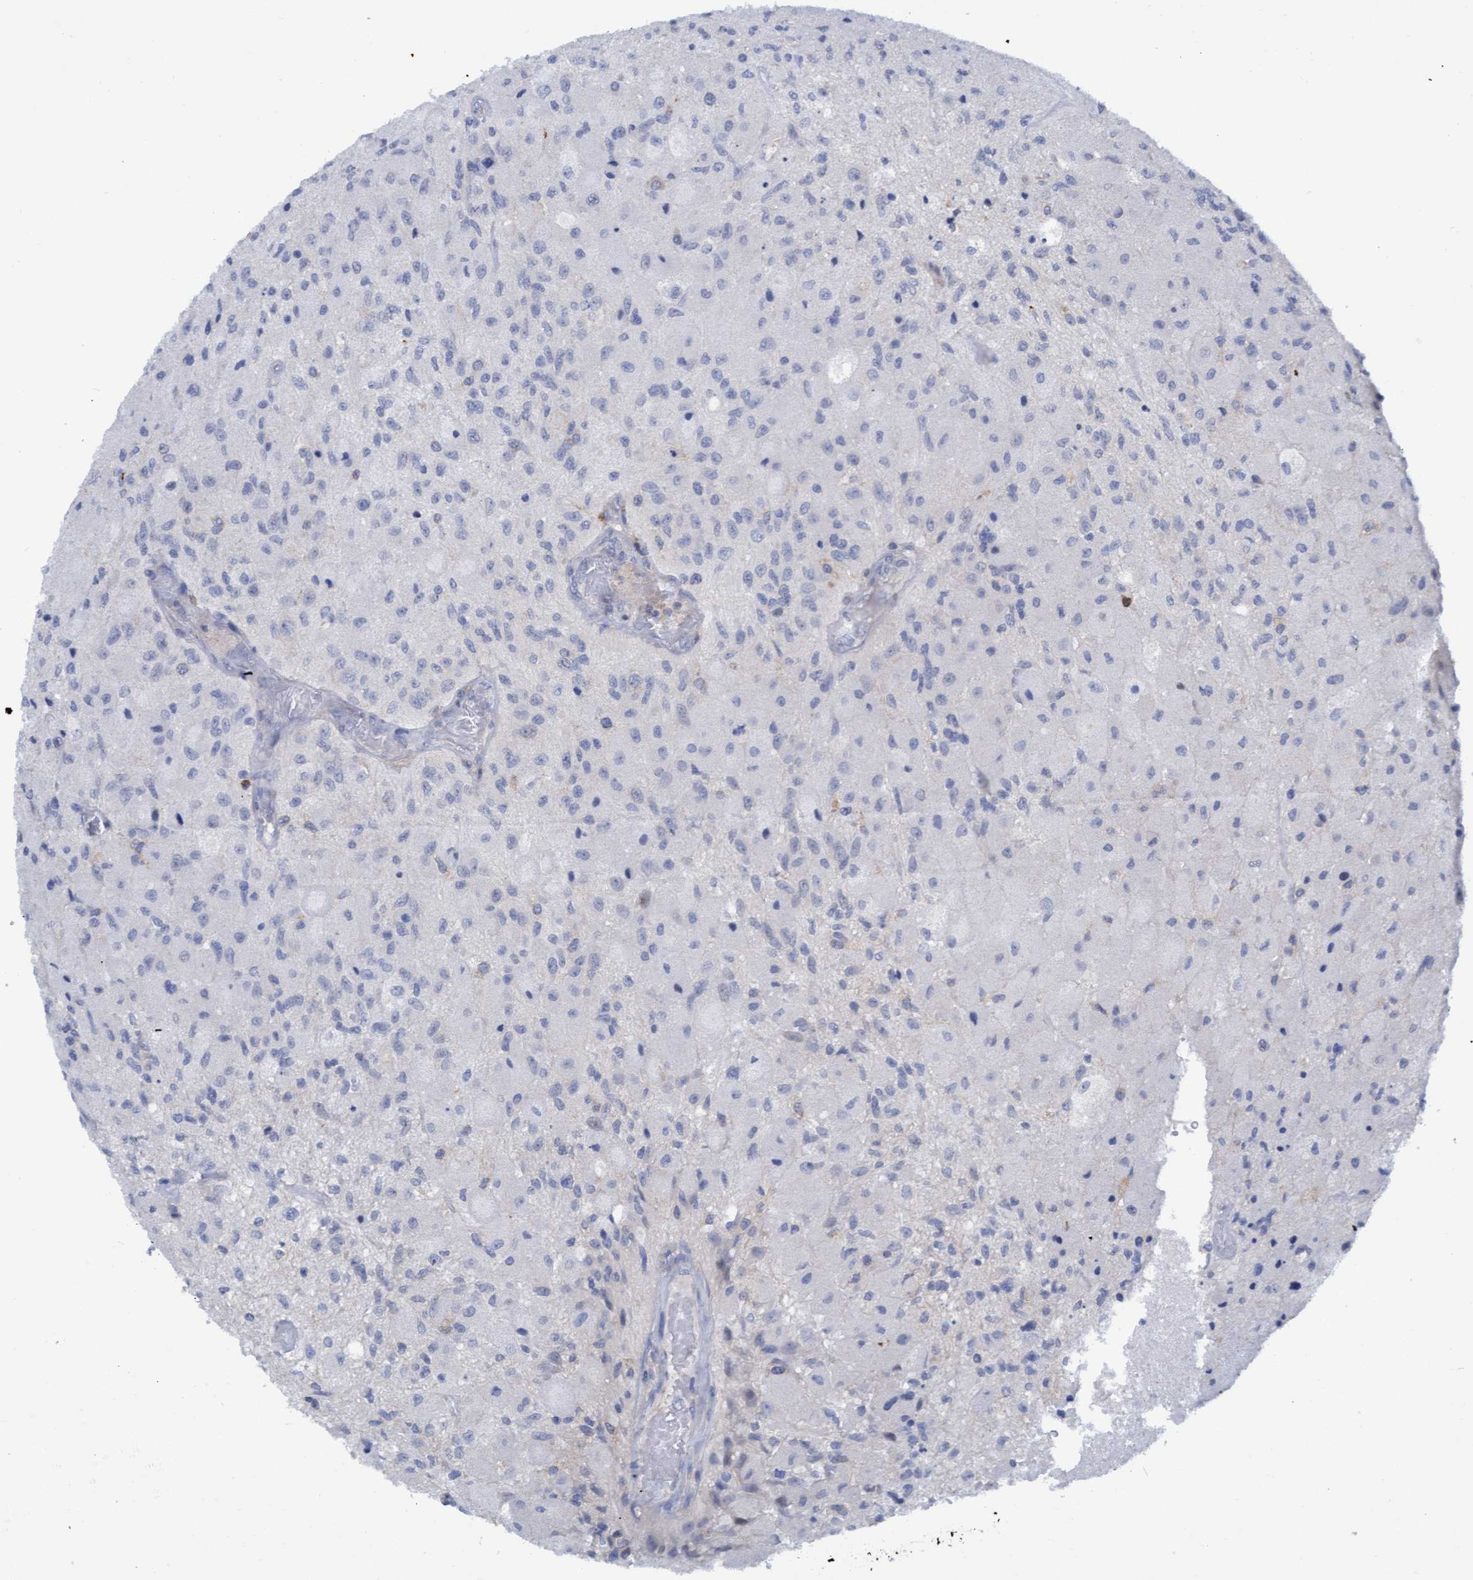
{"staining": {"intensity": "negative", "quantity": "none", "location": "none"}, "tissue": "glioma", "cell_type": "Tumor cells", "image_type": "cancer", "snomed": [{"axis": "morphology", "description": "Normal tissue, NOS"}, {"axis": "morphology", "description": "Glioma, malignant, High grade"}, {"axis": "topography", "description": "Cerebral cortex"}], "caption": "A high-resolution micrograph shows immunohistochemistry staining of glioma, which reveals no significant staining in tumor cells.", "gene": "FNBP1", "patient": {"sex": "male", "age": 77}}